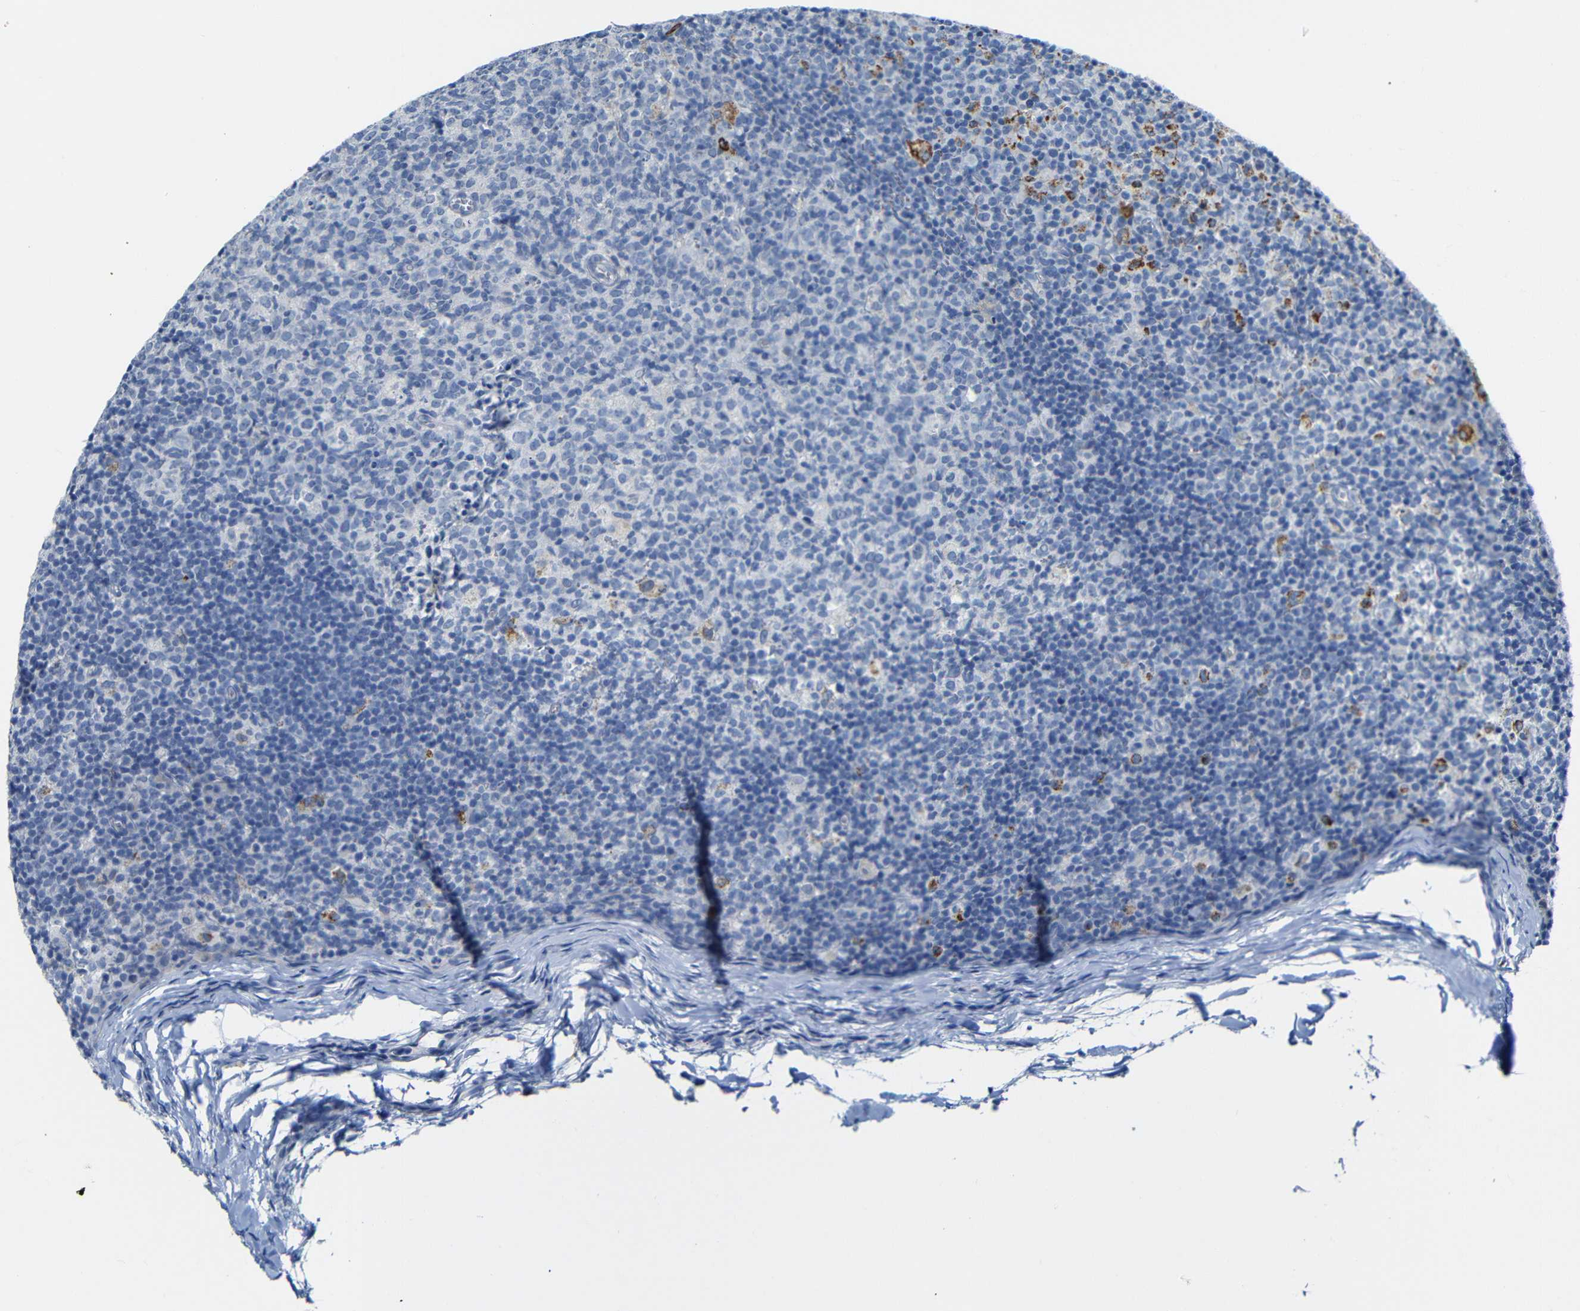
{"staining": {"intensity": "moderate", "quantity": "<25%", "location": "cytoplasmic/membranous"}, "tissue": "lymph node", "cell_type": "Germinal center cells", "image_type": "normal", "snomed": [{"axis": "morphology", "description": "Normal tissue, NOS"}, {"axis": "morphology", "description": "Inflammation, NOS"}, {"axis": "topography", "description": "Lymph node"}], "caption": "Immunohistochemical staining of benign human lymph node reveals <25% levels of moderate cytoplasmic/membranous protein staining in about <25% of germinal center cells.", "gene": "C15orf48", "patient": {"sex": "male", "age": 55}}